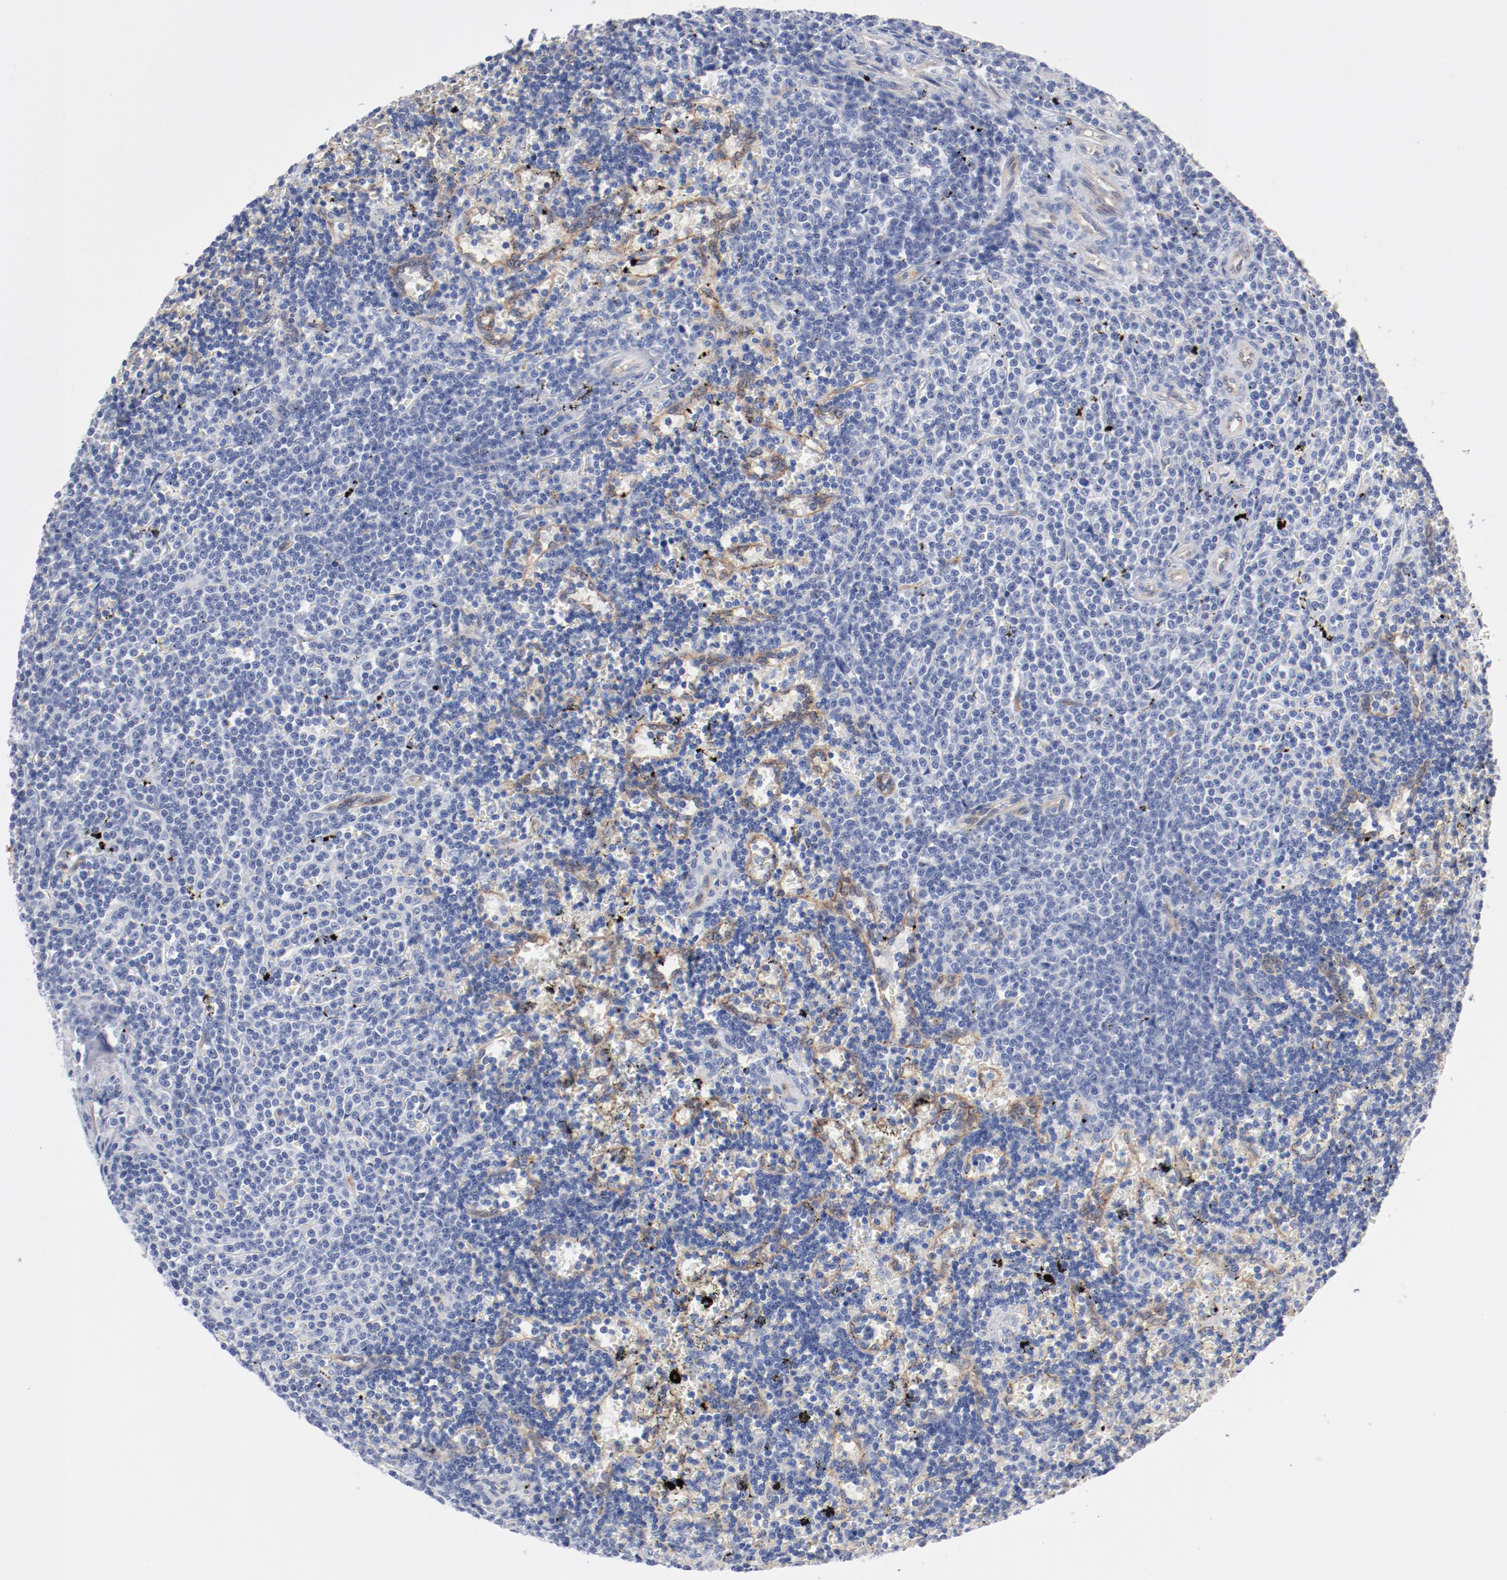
{"staining": {"intensity": "negative", "quantity": "none", "location": "none"}, "tissue": "lymphoma", "cell_type": "Tumor cells", "image_type": "cancer", "snomed": [{"axis": "morphology", "description": "Malignant lymphoma, non-Hodgkin's type, Low grade"}, {"axis": "topography", "description": "Spleen"}], "caption": "The photomicrograph displays no staining of tumor cells in low-grade malignant lymphoma, non-Hodgkin's type. (Brightfield microscopy of DAB (3,3'-diaminobenzidine) IHC at high magnification).", "gene": "SHANK3", "patient": {"sex": "male", "age": 60}}